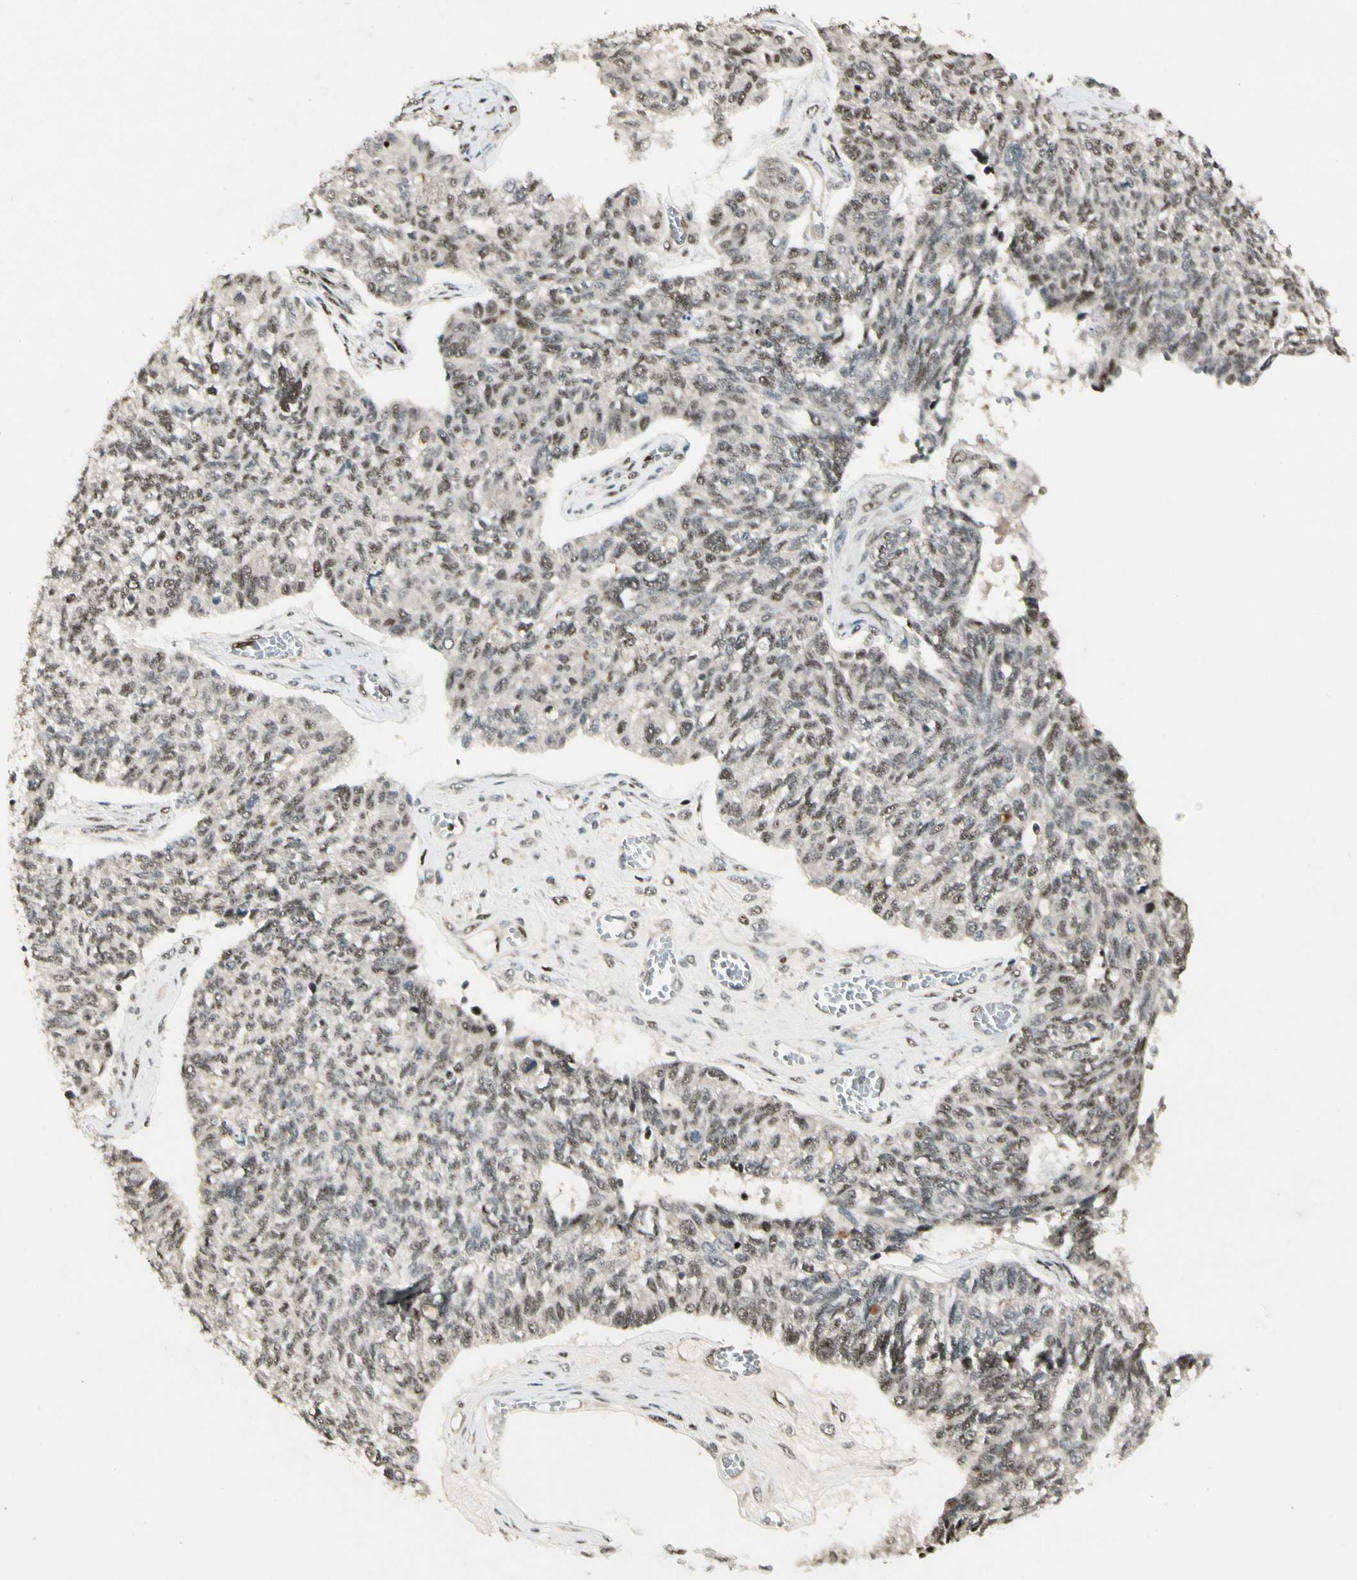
{"staining": {"intensity": "weak", "quantity": "25%-75%", "location": "nuclear"}, "tissue": "ovarian cancer", "cell_type": "Tumor cells", "image_type": "cancer", "snomed": [{"axis": "morphology", "description": "Cystadenocarcinoma, serous, NOS"}, {"axis": "topography", "description": "Ovary"}], "caption": "Tumor cells reveal low levels of weak nuclear expression in about 25%-75% of cells in human ovarian cancer. Nuclei are stained in blue.", "gene": "CDK11A", "patient": {"sex": "female", "age": 79}}